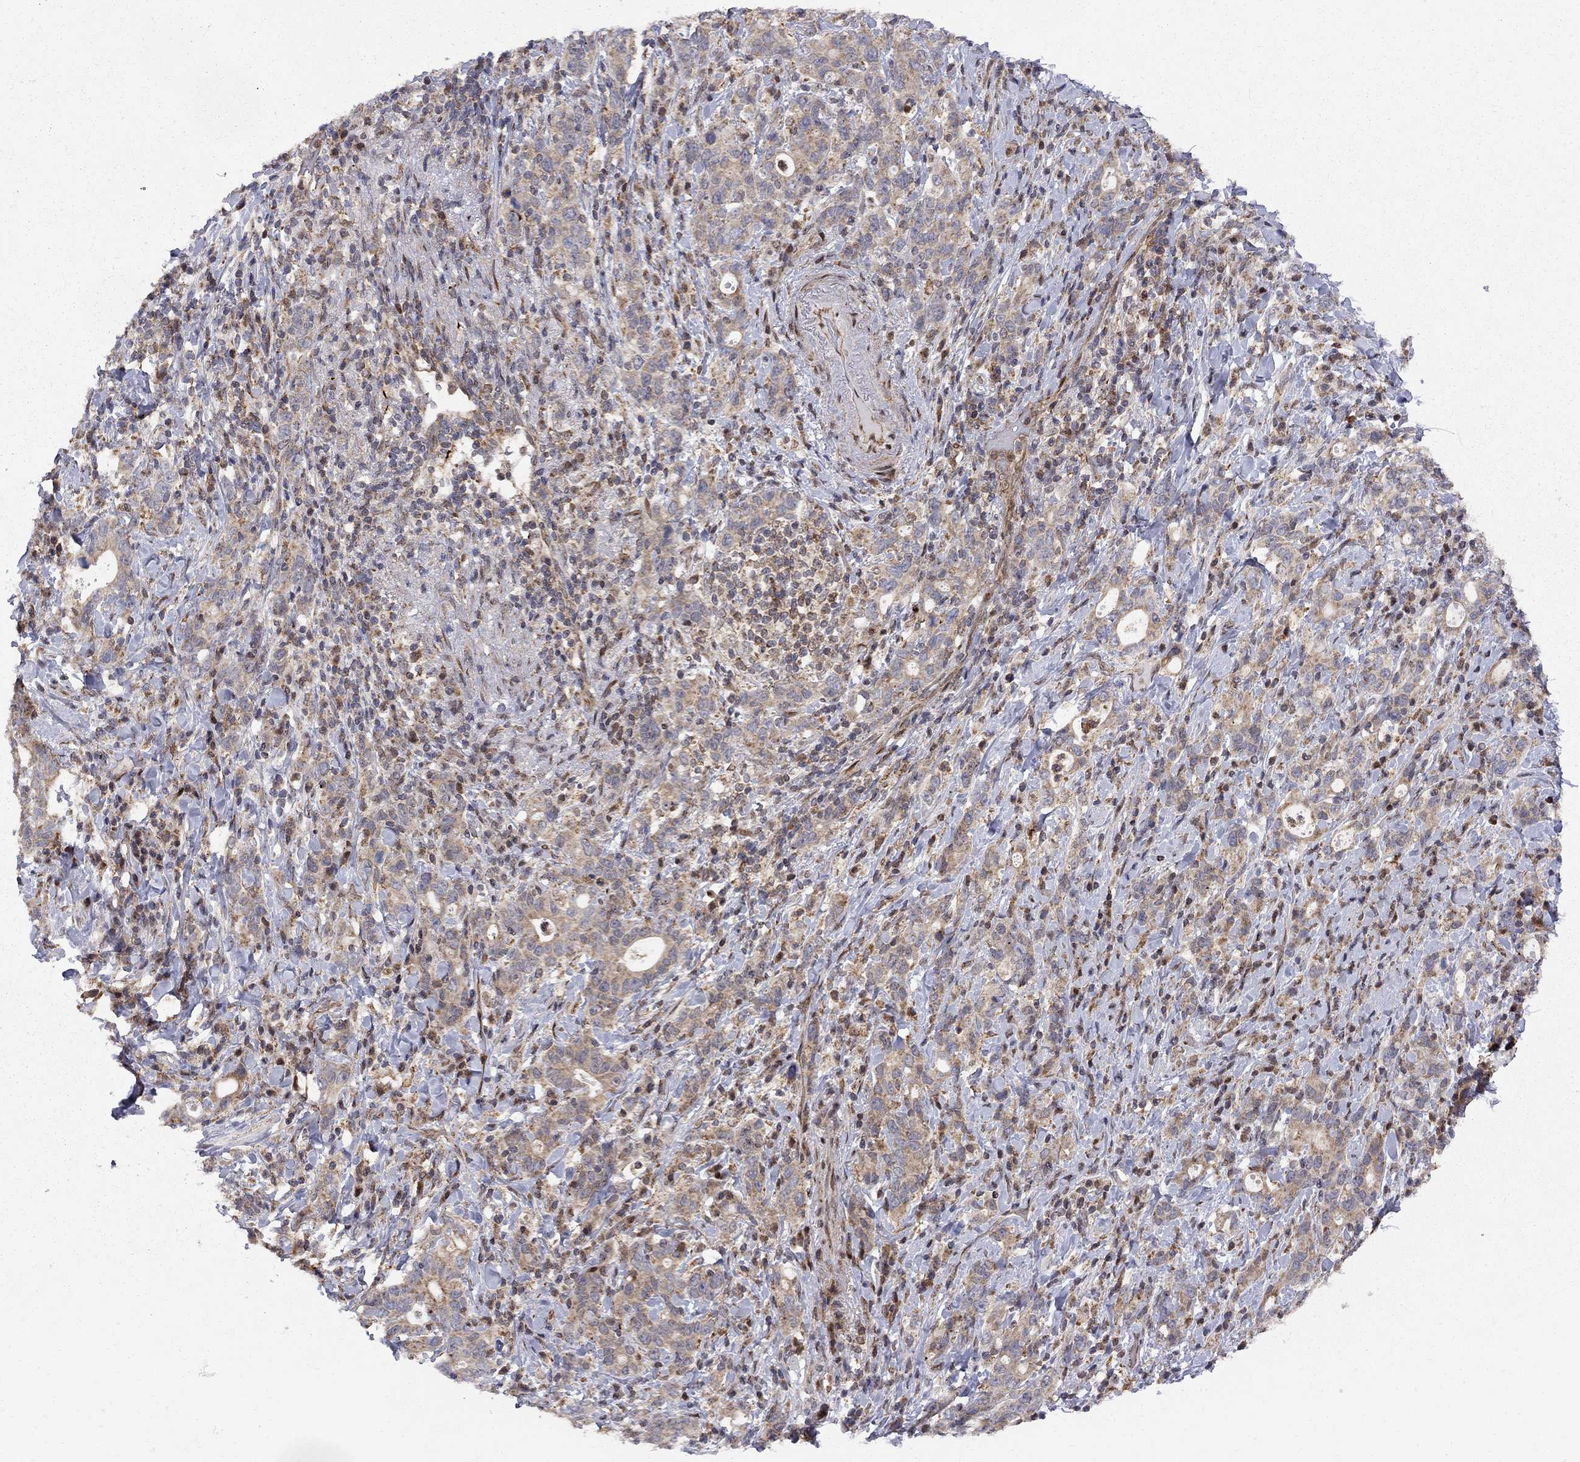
{"staining": {"intensity": "moderate", "quantity": ">75%", "location": "cytoplasmic/membranous"}, "tissue": "stomach cancer", "cell_type": "Tumor cells", "image_type": "cancer", "snomed": [{"axis": "morphology", "description": "Adenocarcinoma, NOS"}, {"axis": "topography", "description": "Stomach"}], "caption": "IHC staining of stomach cancer, which exhibits medium levels of moderate cytoplasmic/membranous expression in about >75% of tumor cells indicating moderate cytoplasmic/membranous protein staining. The staining was performed using DAB (3,3'-diaminobenzidine) (brown) for protein detection and nuclei were counterstained in hematoxylin (blue).", "gene": "ELOB", "patient": {"sex": "male", "age": 79}}